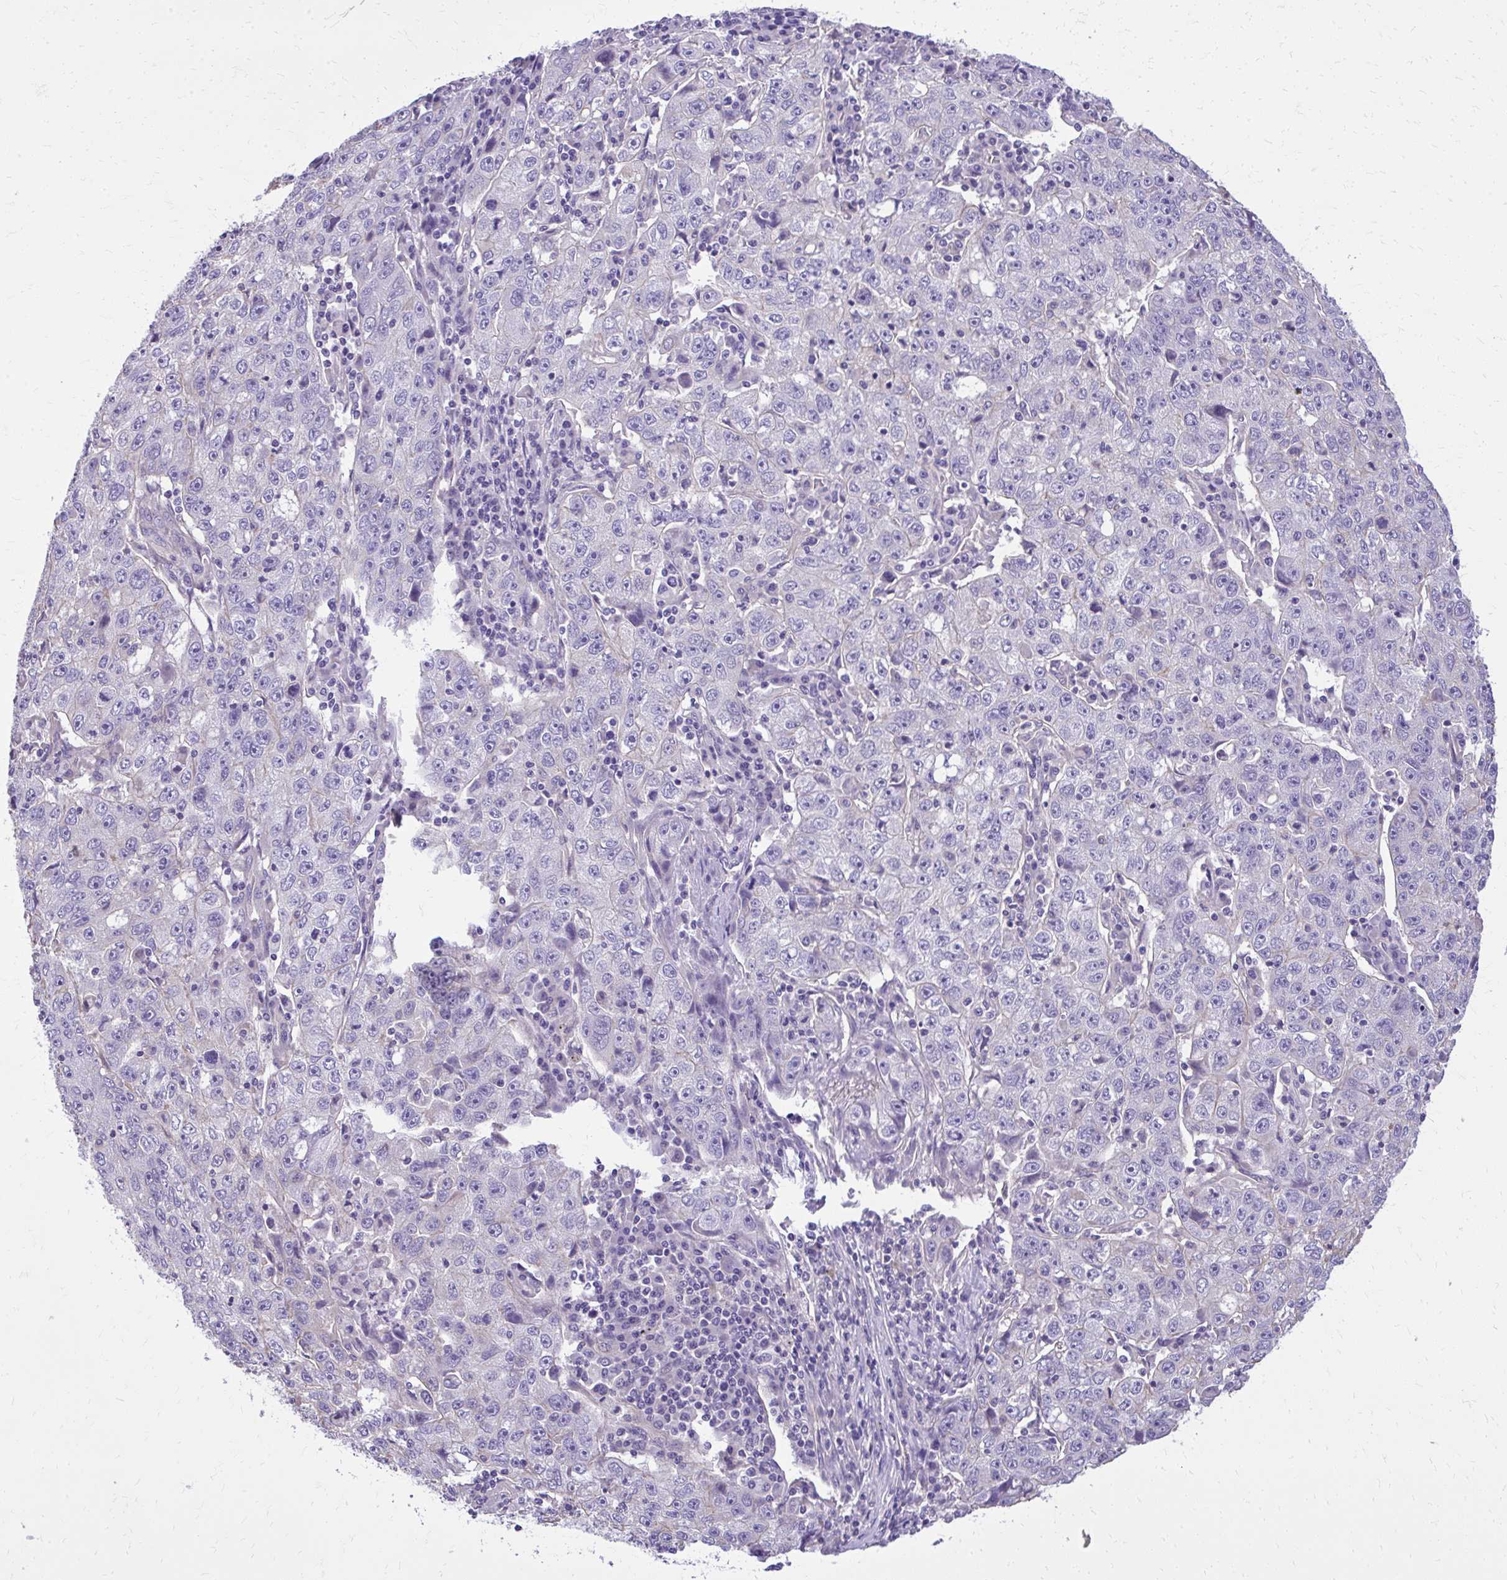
{"staining": {"intensity": "negative", "quantity": "none", "location": "none"}, "tissue": "lung cancer", "cell_type": "Tumor cells", "image_type": "cancer", "snomed": [{"axis": "morphology", "description": "Normal morphology"}, {"axis": "morphology", "description": "Adenocarcinoma, NOS"}, {"axis": "topography", "description": "Lymph node"}, {"axis": "topography", "description": "Lung"}], "caption": "IHC histopathology image of neoplastic tissue: human lung cancer stained with DAB exhibits no significant protein positivity in tumor cells.", "gene": "RUNDC3B", "patient": {"sex": "female", "age": 57}}